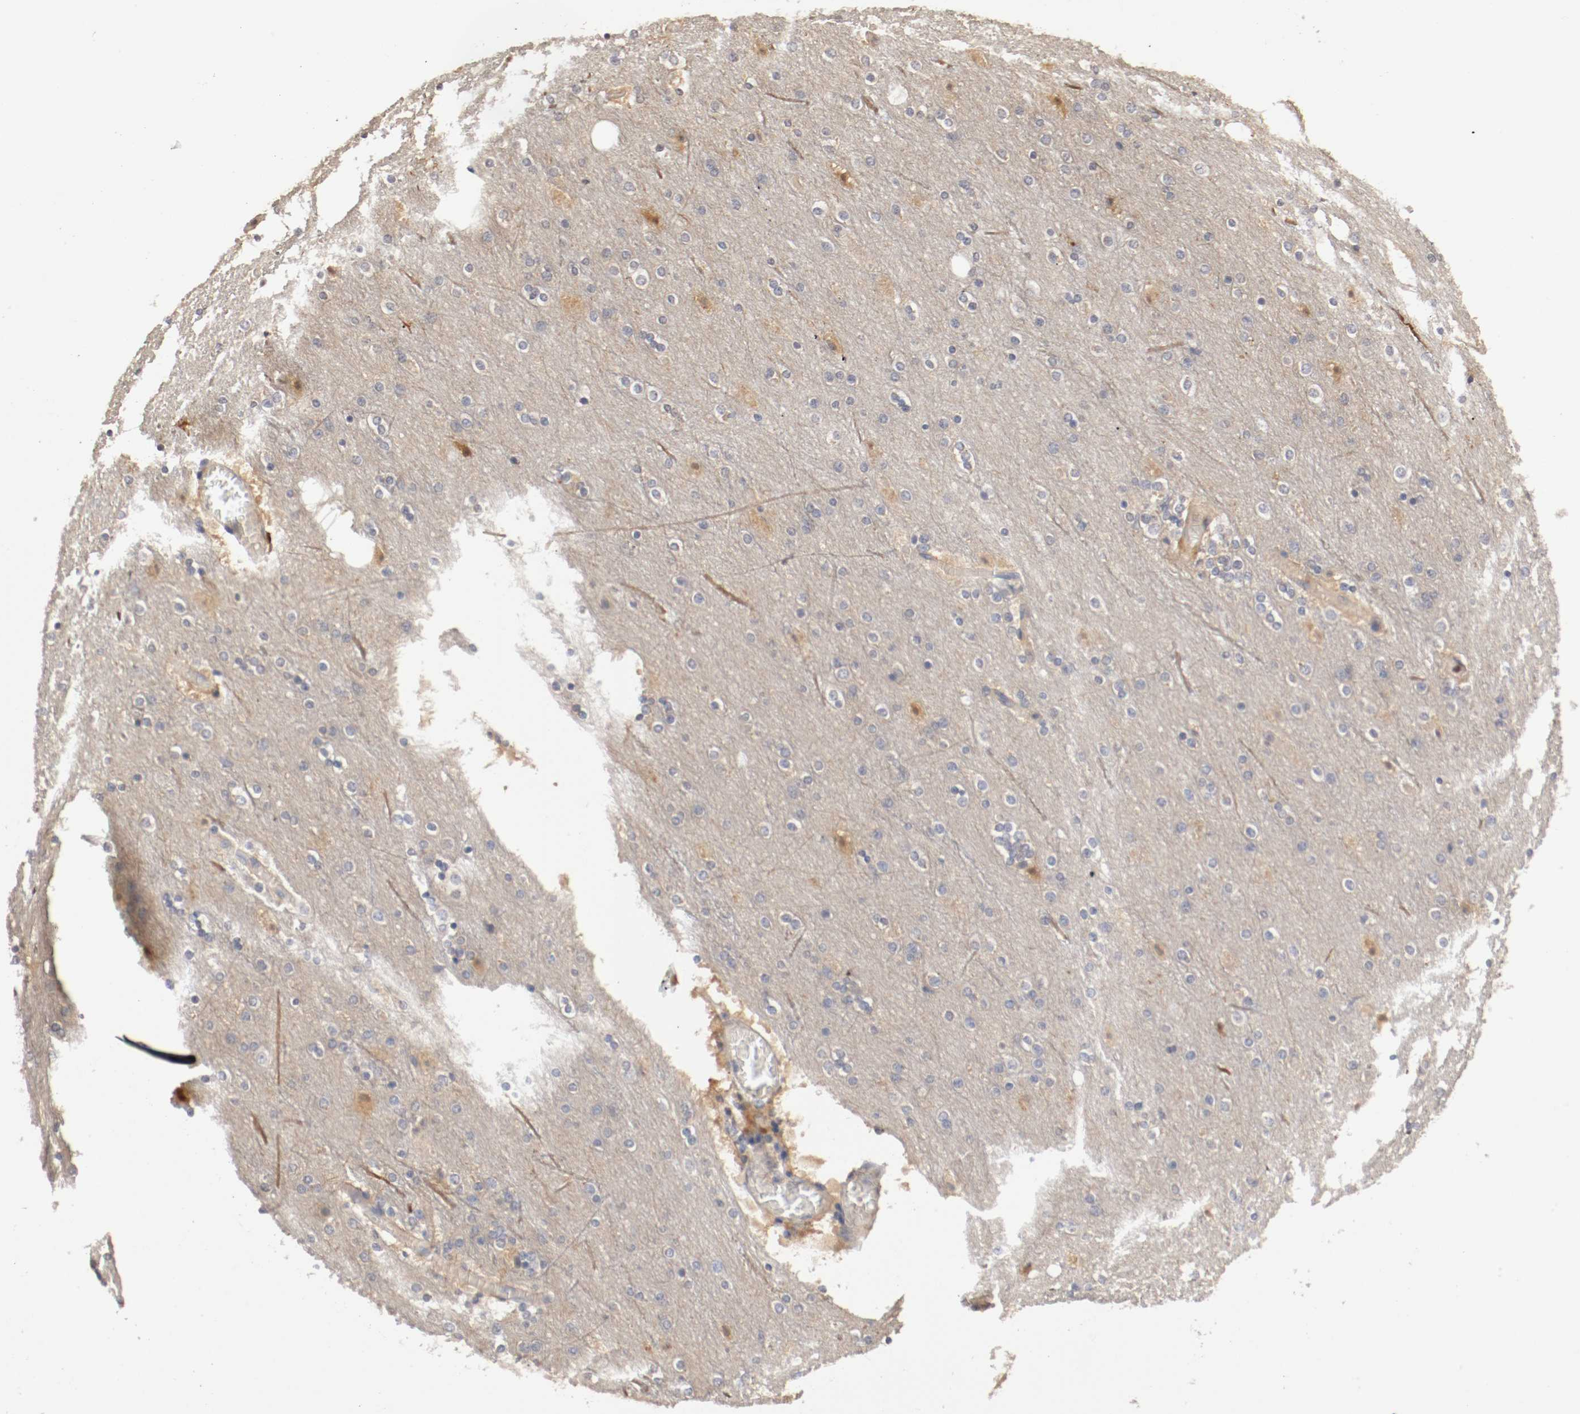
{"staining": {"intensity": "weak", "quantity": ">75%", "location": "cytoplasmic/membranous"}, "tissue": "cerebral cortex", "cell_type": "Endothelial cells", "image_type": "normal", "snomed": [{"axis": "morphology", "description": "Normal tissue, NOS"}, {"axis": "topography", "description": "Cerebral cortex"}], "caption": "Protein staining of benign cerebral cortex exhibits weak cytoplasmic/membranous expression in approximately >75% of endothelial cells. Immunohistochemistry stains the protein in brown and the nuclei are stained blue.", "gene": "RBM23", "patient": {"sex": "female", "age": 54}}